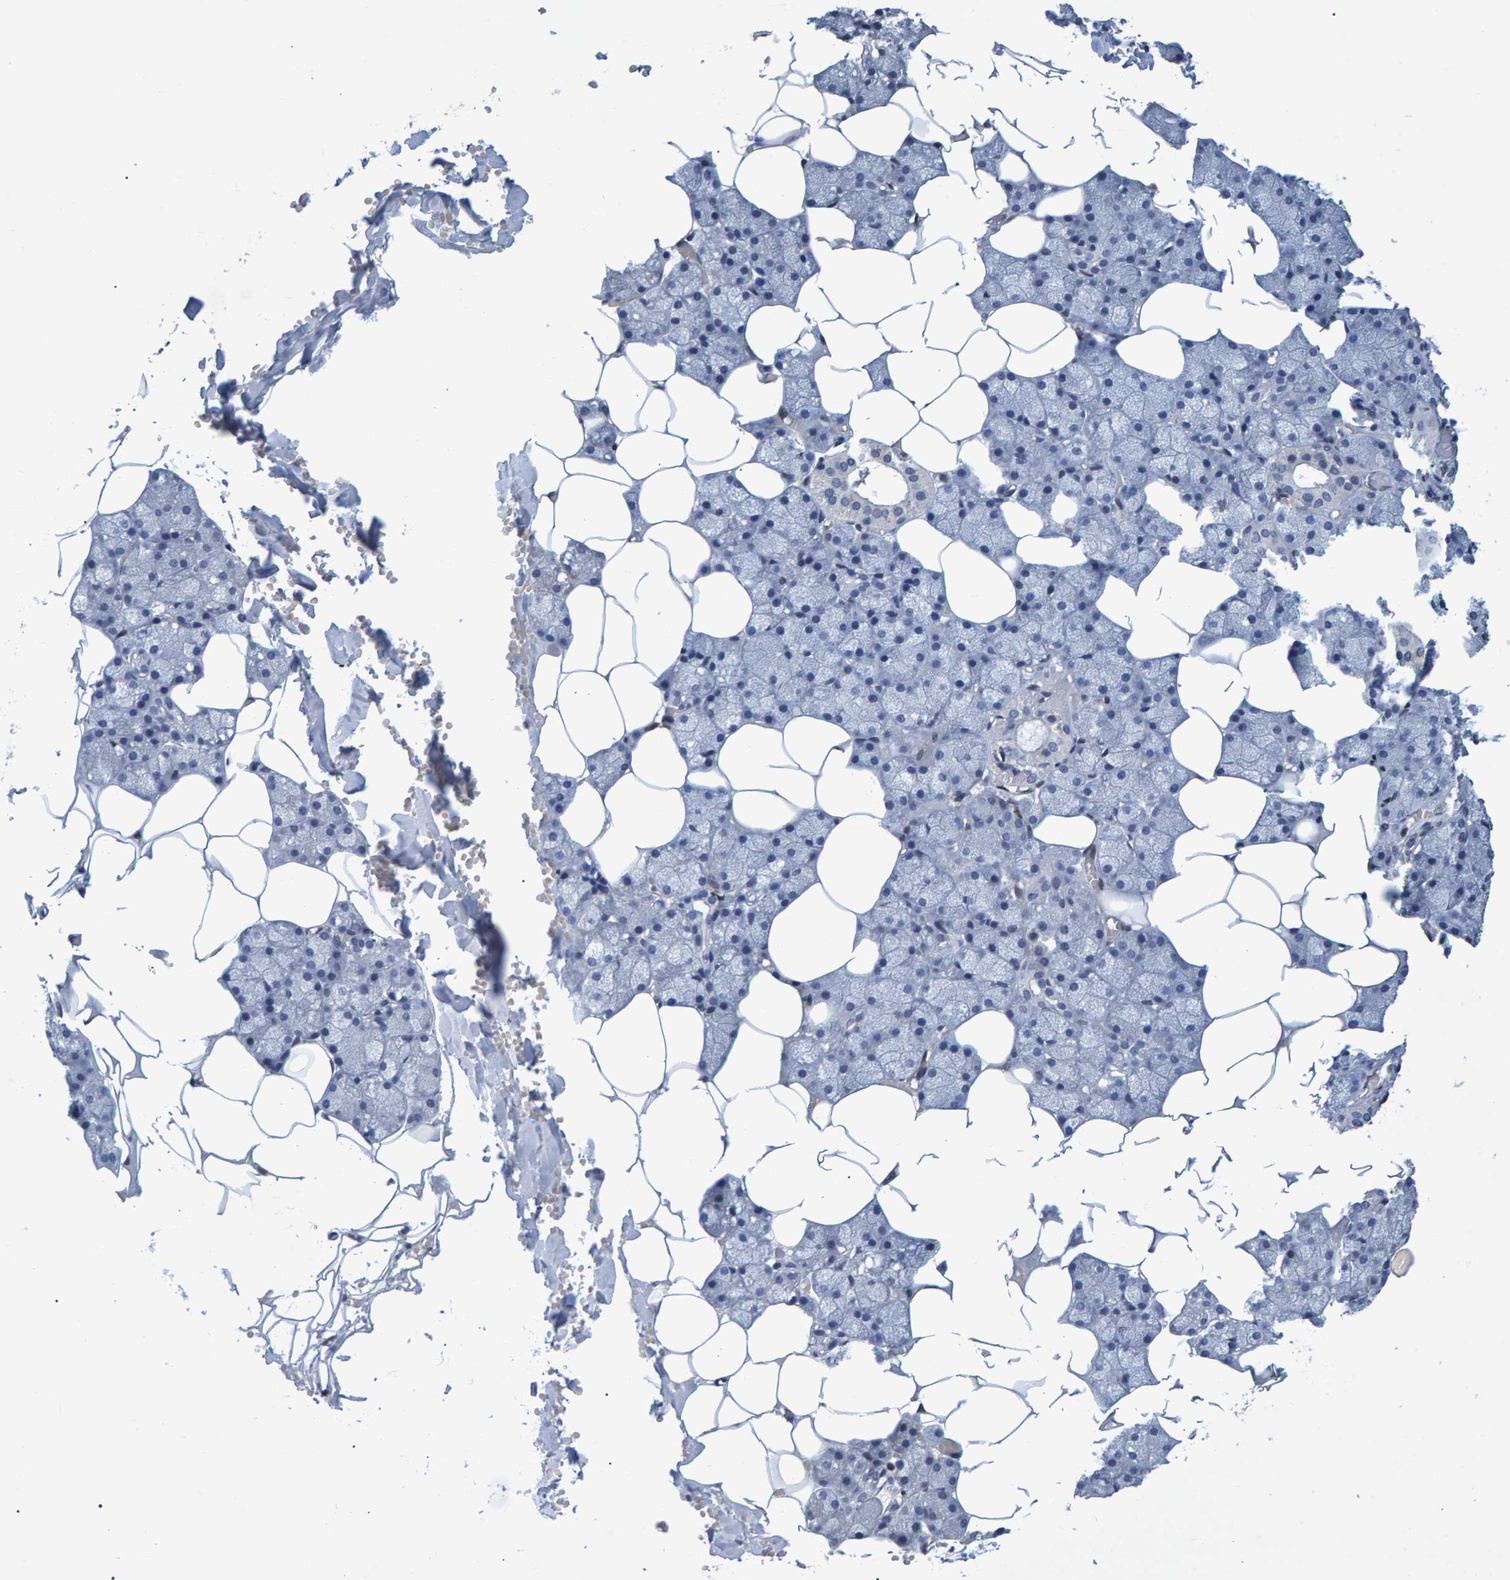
{"staining": {"intensity": "weak", "quantity": "<25%", "location": "cytoplasmic/membranous"}, "tissue": "salivary gland", "cell_type": "Glandular cells", "image_type": "normal", "snomed": [{"axis": "morphology", "description": "Normal tissue, NOS"}, {"axis": "topography", "description": "Salivary gland"}], "caption": "Image shows no significant protein expression in glandular cells of unremarkable salivary gland. Brightfield microscopy of immunohistochemistry (IHC) stained with DAB (3,3'-diaminobenzidine) (brown) and hematoxylin (blue), captured at high magnification.", "gene": "QKI", "patient": {"sex": "male", "age": 62}}